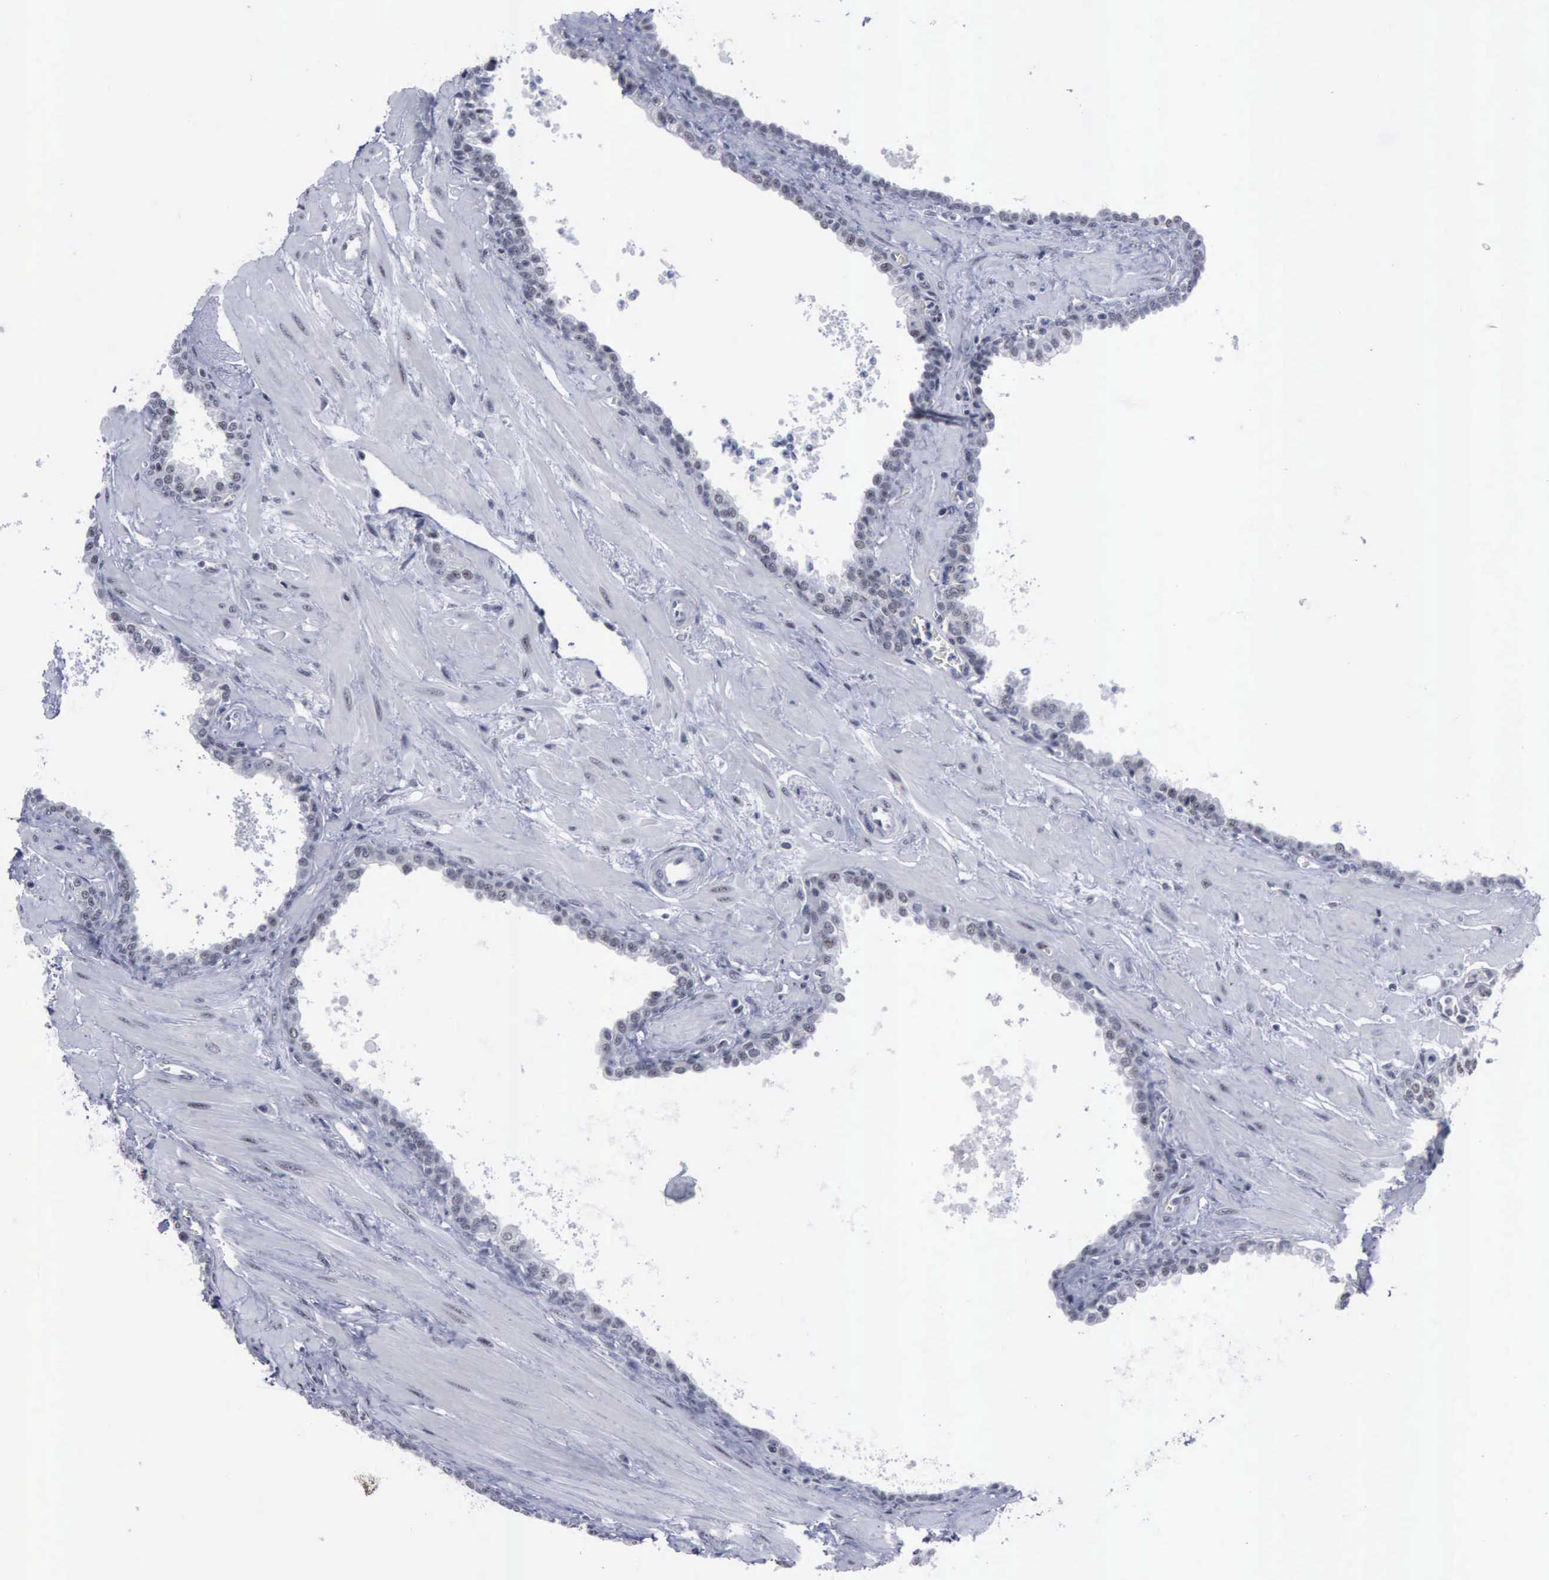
{"staining": {"intensity": "negative", "quantity": "none", "location": "none"}, "tissue": "prostate", "cell_type": "Glandular cells", "image_type": "normal", "snomed": [{"axis": "morphology", "description": "Normal tissue, NOS"}, {"axis": "topography", "description": "Prostate"}], "caption": "Immunohistochemistry (IHC) image of unremarkable prostate: human prostate stained with DAB (3,3'-diaminobenzidine) shows no significant protein positivity in glandular cells. Nuclei are stained in blue.", "gene": "BRD1", "patient": {"sex": "male", "age": 60}}